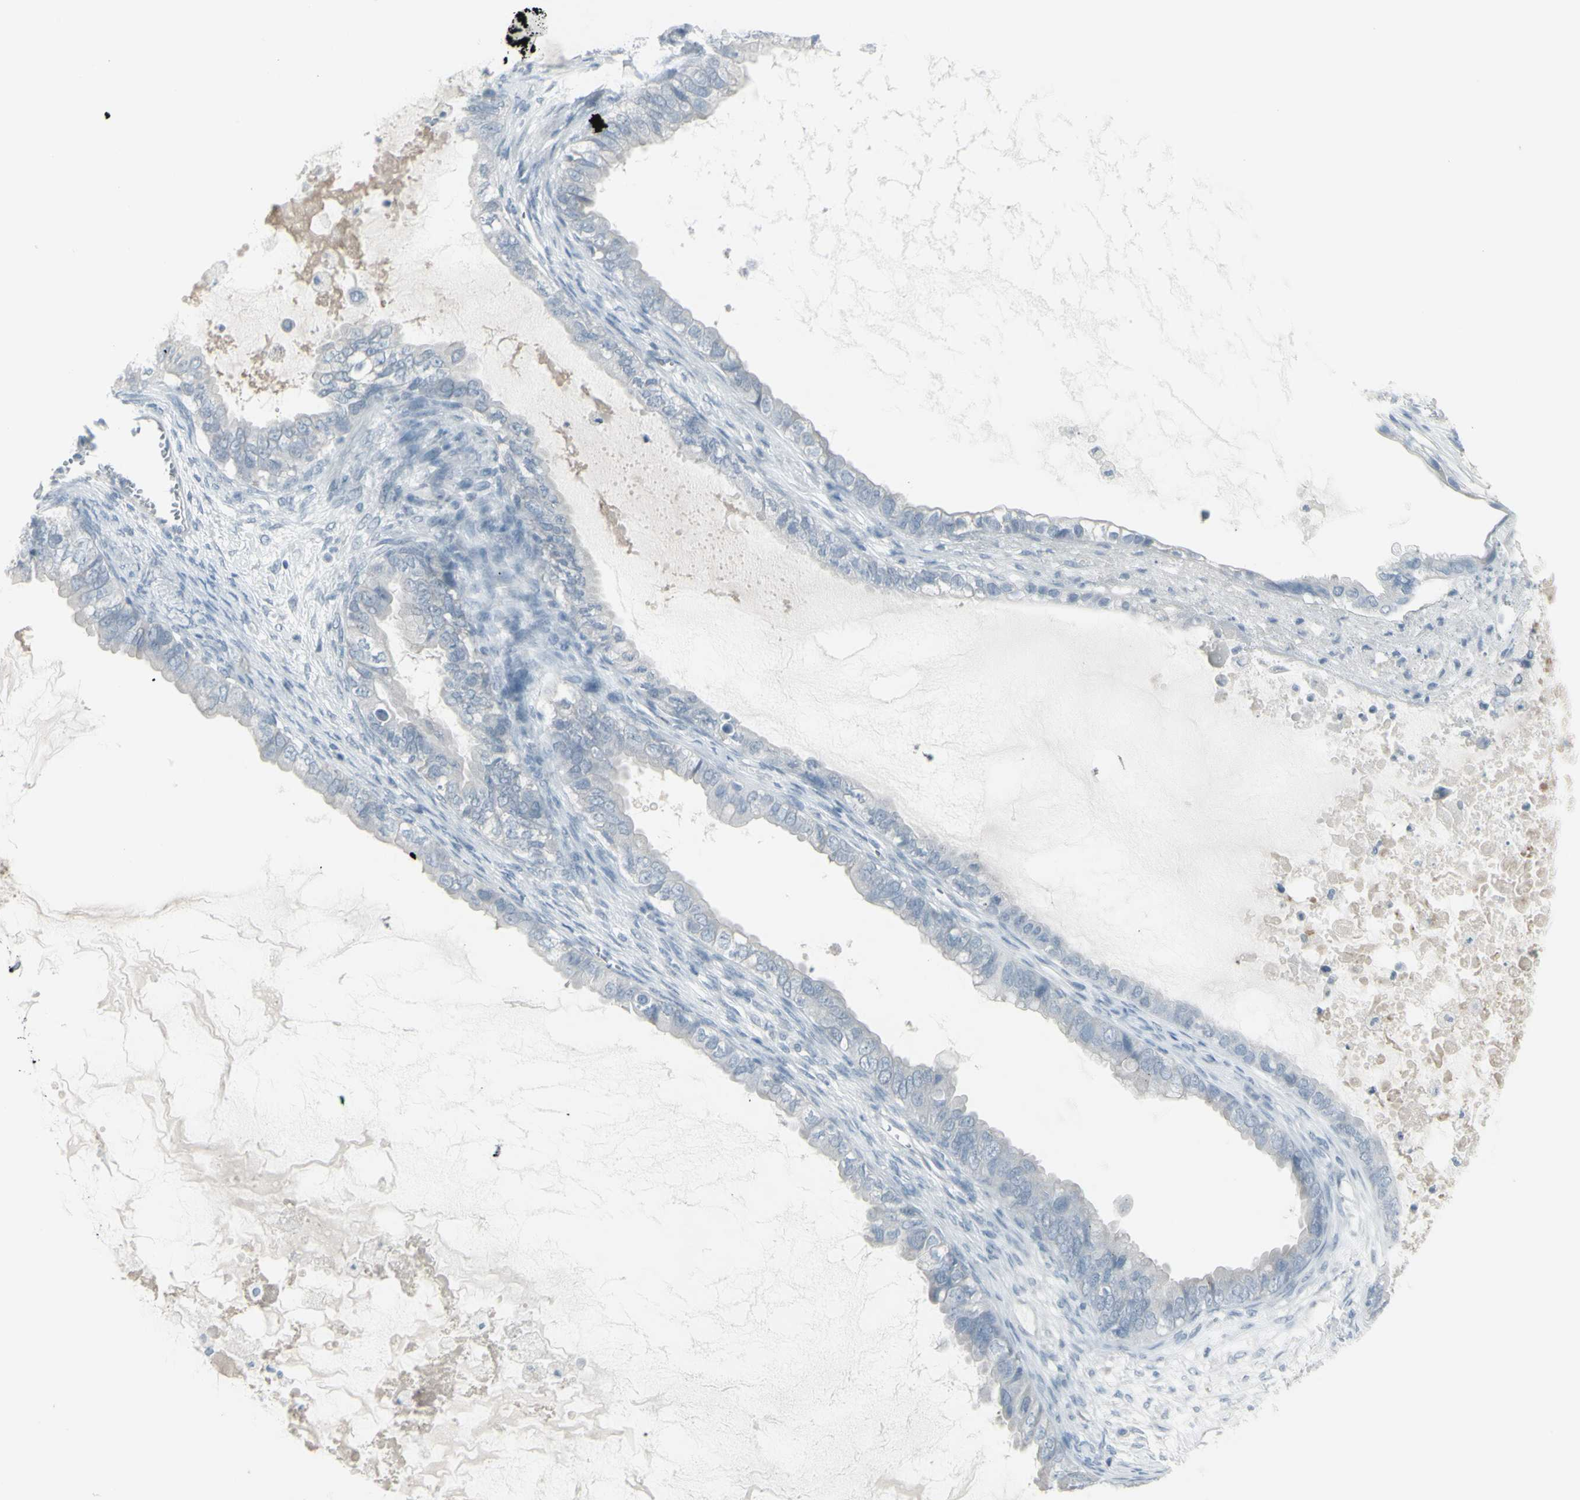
{"staining": {"intensity": "negative", "quantity": "none", "location": "none"}, "tissue": "ovarian cancer", "cell_type": "Tumor cells", "image_type": "cancer", "snomed": [{"axis": "morphology", "description": "Cystadenocarcinoma, mucinous, NOS"}, {"axis": "topography", "description": "Ovary"}], "caption": "Immunohistochemistry (IHC) image of neoplastic tissue: ovarian cancer stained with DAB shows no significant protein expression in tumor cells.", "gene": "RAB3A", "patient": {"sex": "female", "age": 80}}